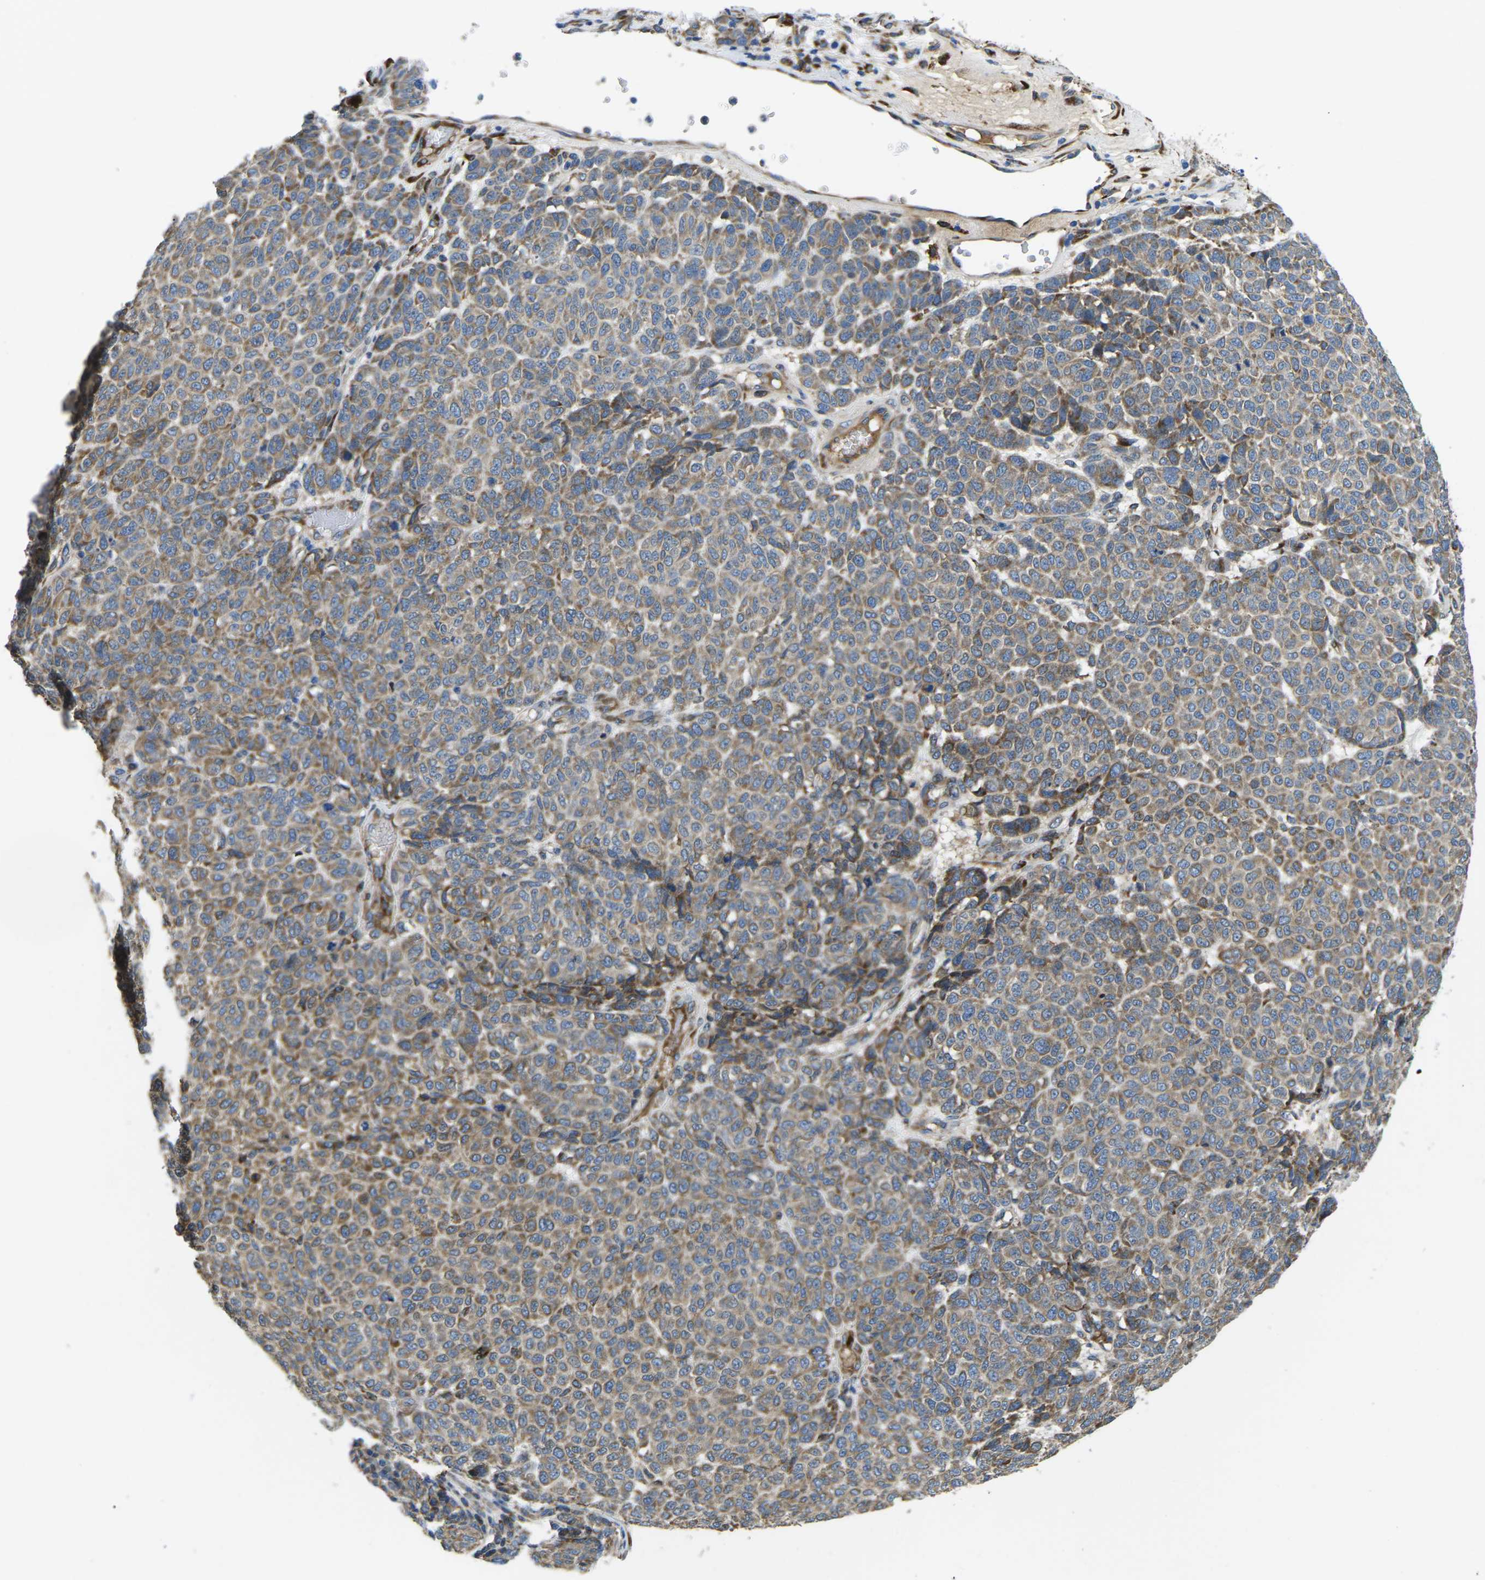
{"staining": {"intensity": "moderate", "quantity": ">75%", "location": "cytoplasmic/membranous"}, "tissue": "melanoma", "cell_type": "Tumor cells", "image_type": "cancer", "snomed": [{"axis": "morphology", "description": "Malignant melanoma, NOS"}, {"axis": "topography", "description": "Skin"}], "caption": "This histopathology image reveals immunohistochemistry staining of human melanoma, with medium moderate cytoplasmic/membranous expression in about >75% of tumor cells.", "gene": "PDZD8", "patient": {"sex": "male", "age": 59}}